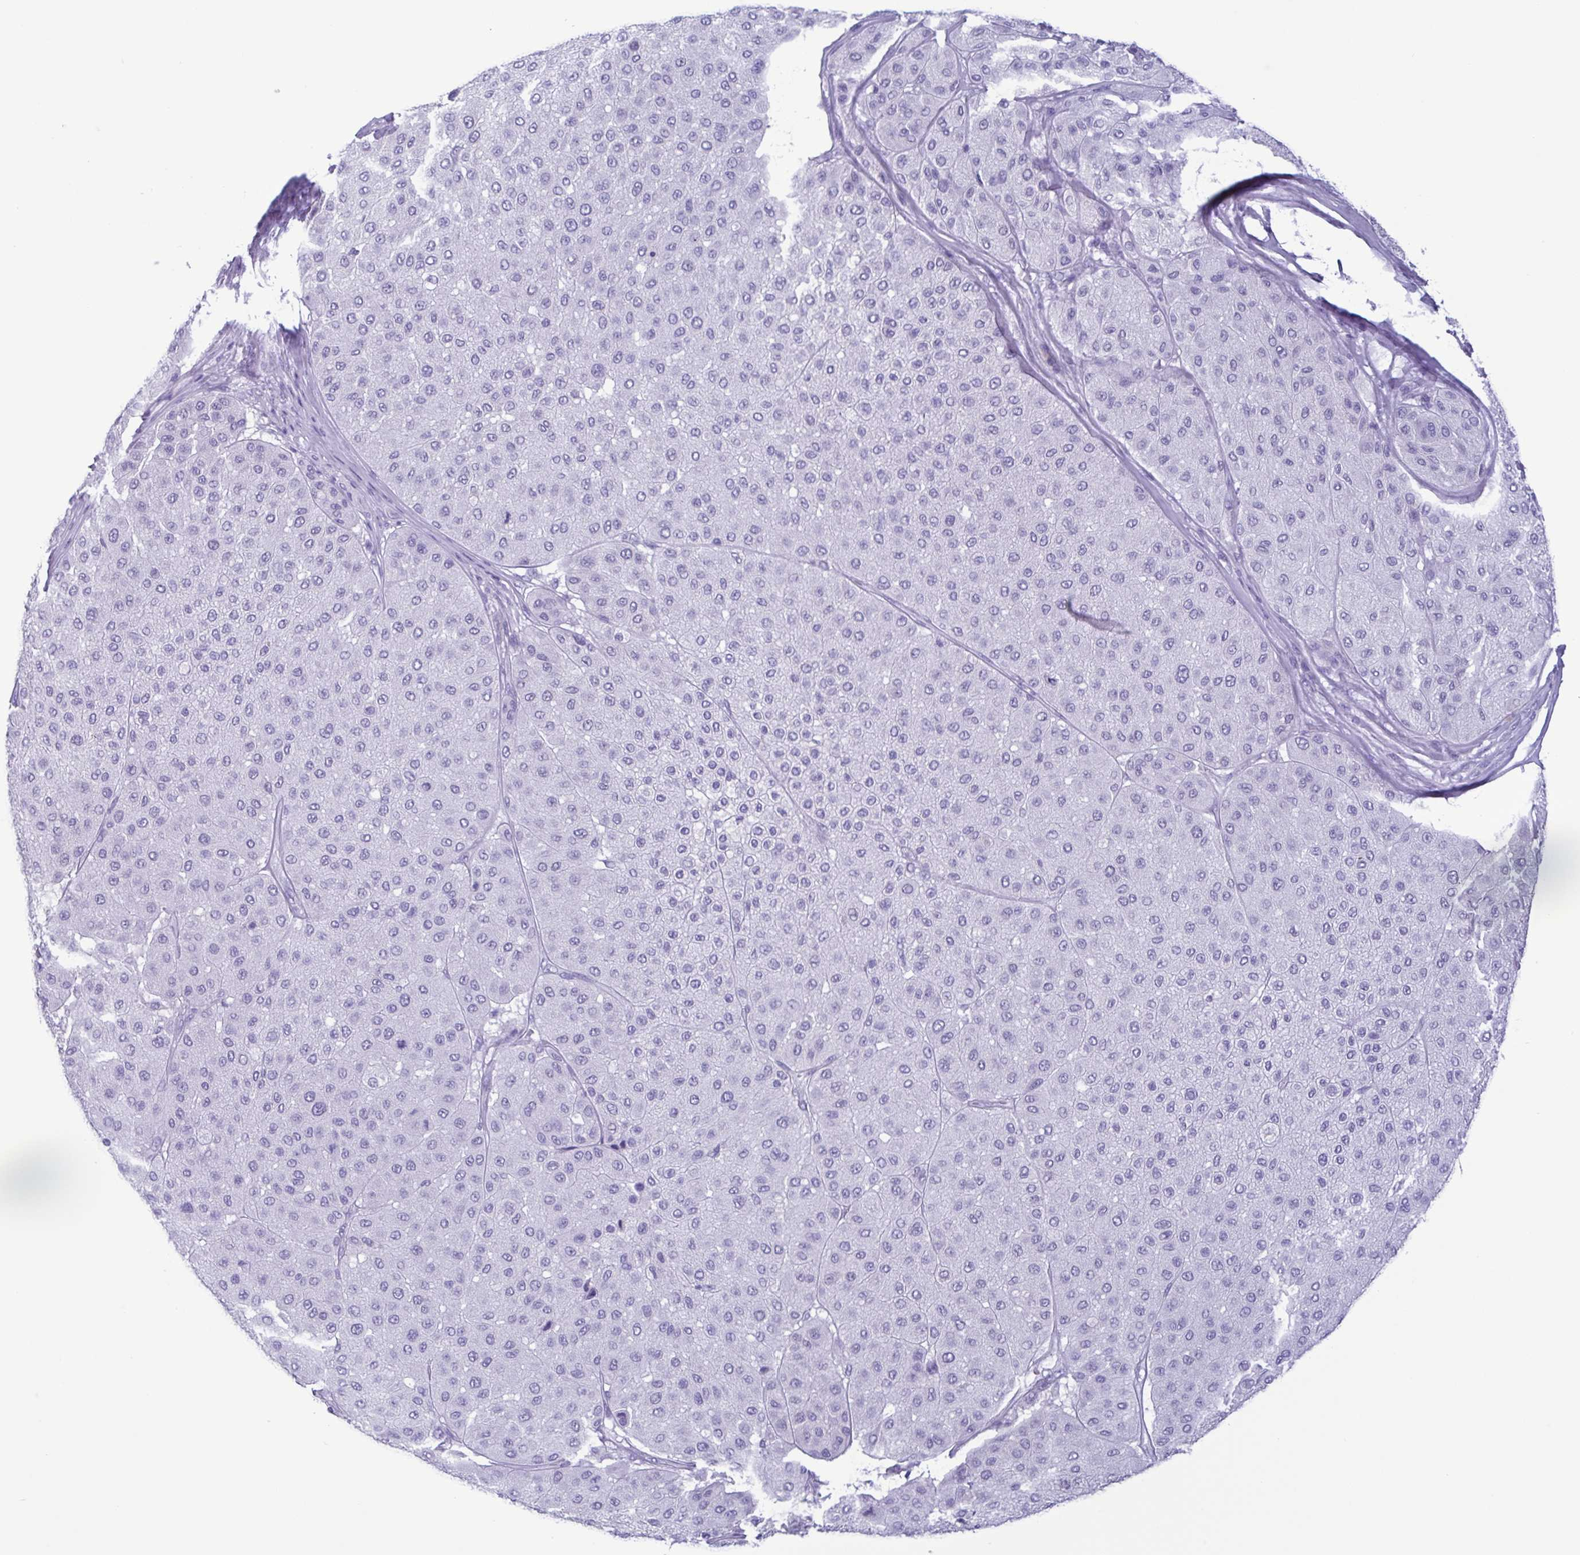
{"staining": {"intensity": "negative", "quantity": "none", "location": "none"}, "tissue": "melanoma", "cell_type": "Tumor cells", "image_type": "cancer", "snomed": [{"axis": "morphology", "description": "Malignant melanoma, Metastatic site"}, {"axis": "topography", "description": "Smooth muscle"}], "caption": "This is an immunohistochemistry (IHC) micrograph of malignant melanoma (metastatic site). There is no positivity in tumor cells.", "gene": "INAFM1", "patient": {"sex": "male", "age": 41}}